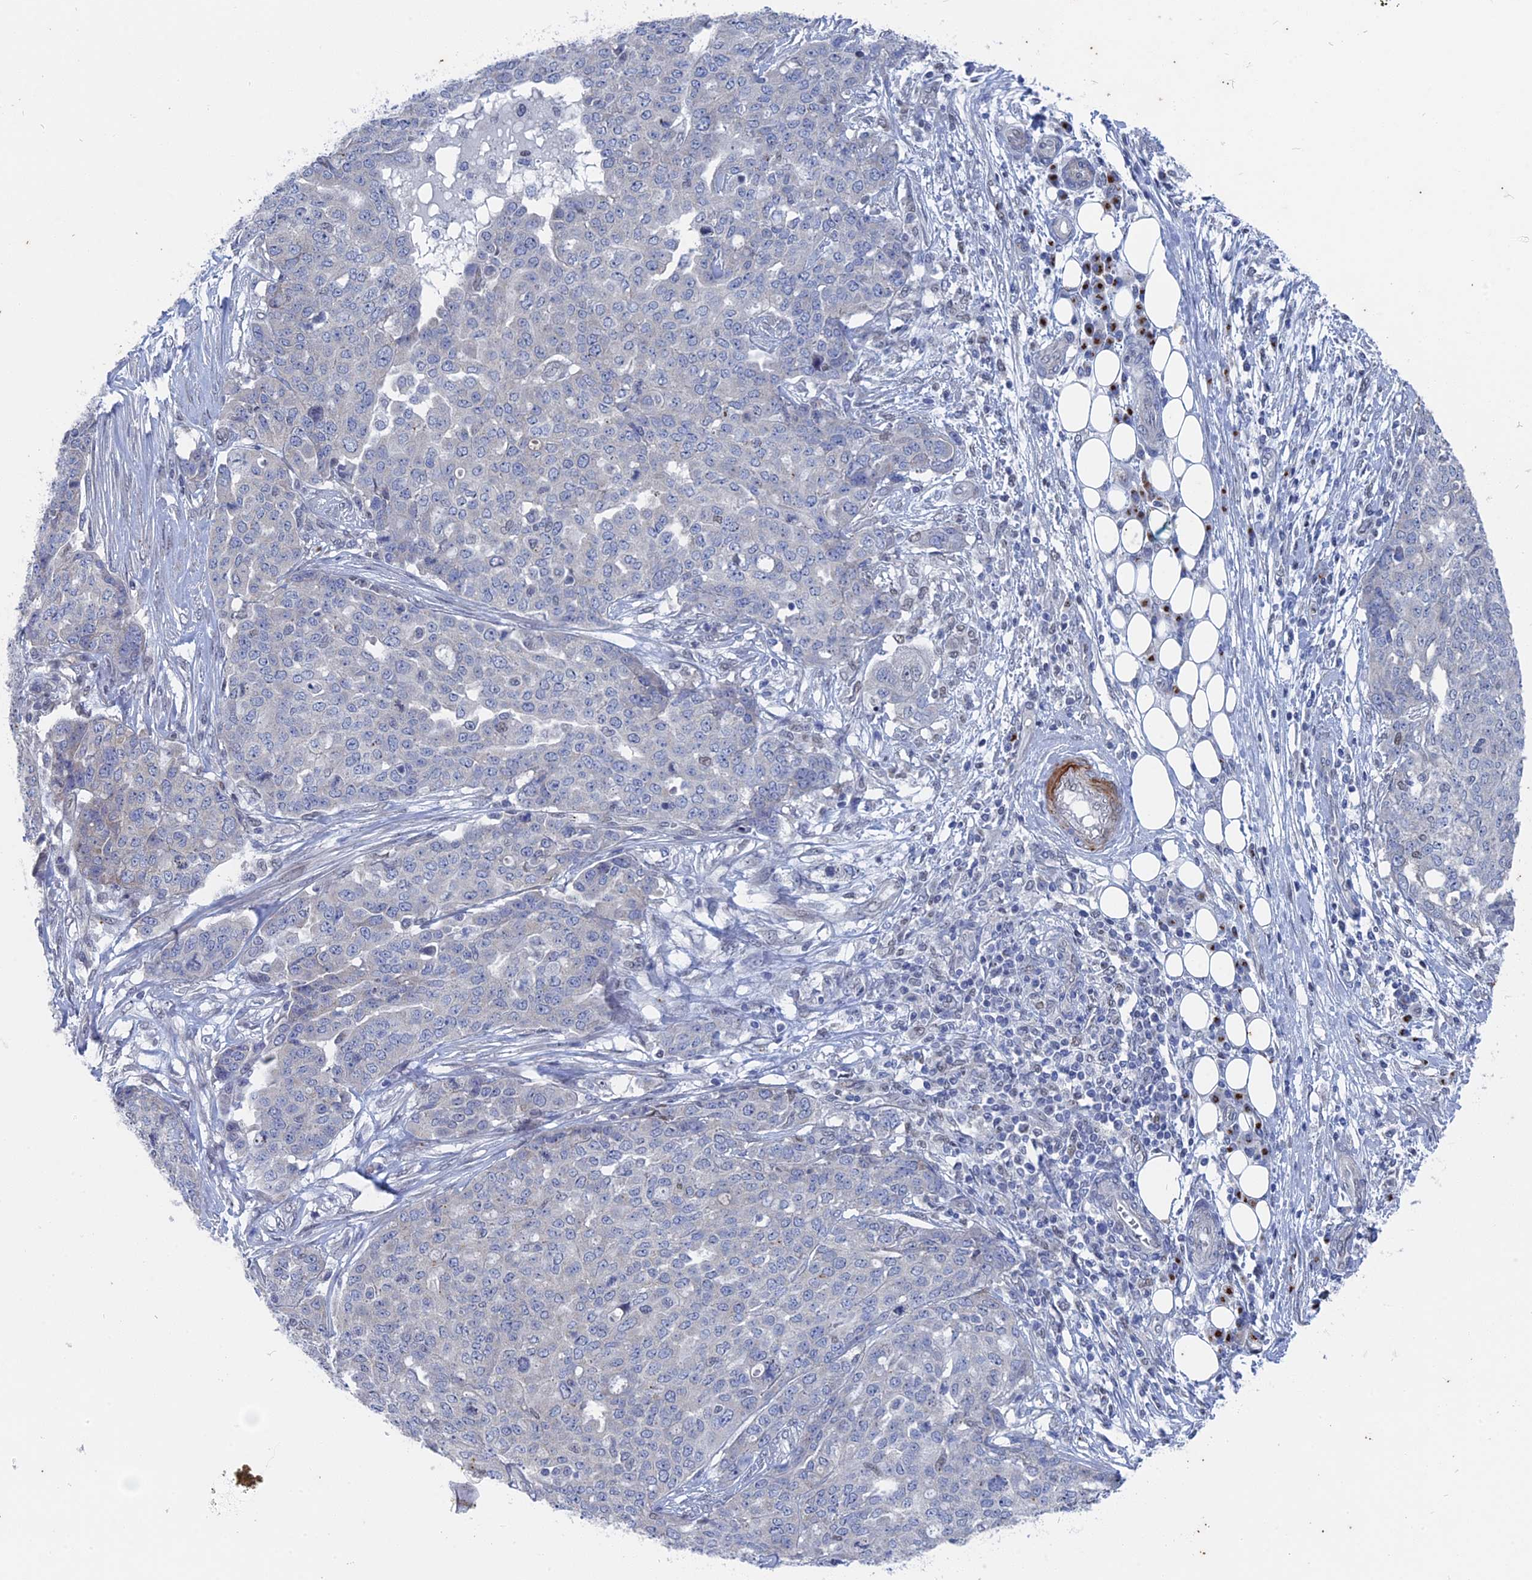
{"staining": {"intensity": "negative", "quantity": "none", "location": "none"}, "tissue": "ovarian cancer", "cell_type": "Tumor cells", "image_type": "cancer", "snomed": [{"axis": "morphology", "description": "Cystadenocarcinoma, serous, NOS"}, {"axis": "topography", "description": "Soft tissue"}, {"axis": "topography", "description": "Ovary"}], "caption": "An immunohistochemistry (IHC) photomicrograph of ovarian cancer (serous cystadenocarcinoma) is shown. There is no staining in tumor cells of ovarian cancer (serous cystadenocarcinoma).", "gene": "MTRF1", "patient": {"sex": "female", "age": 57}}